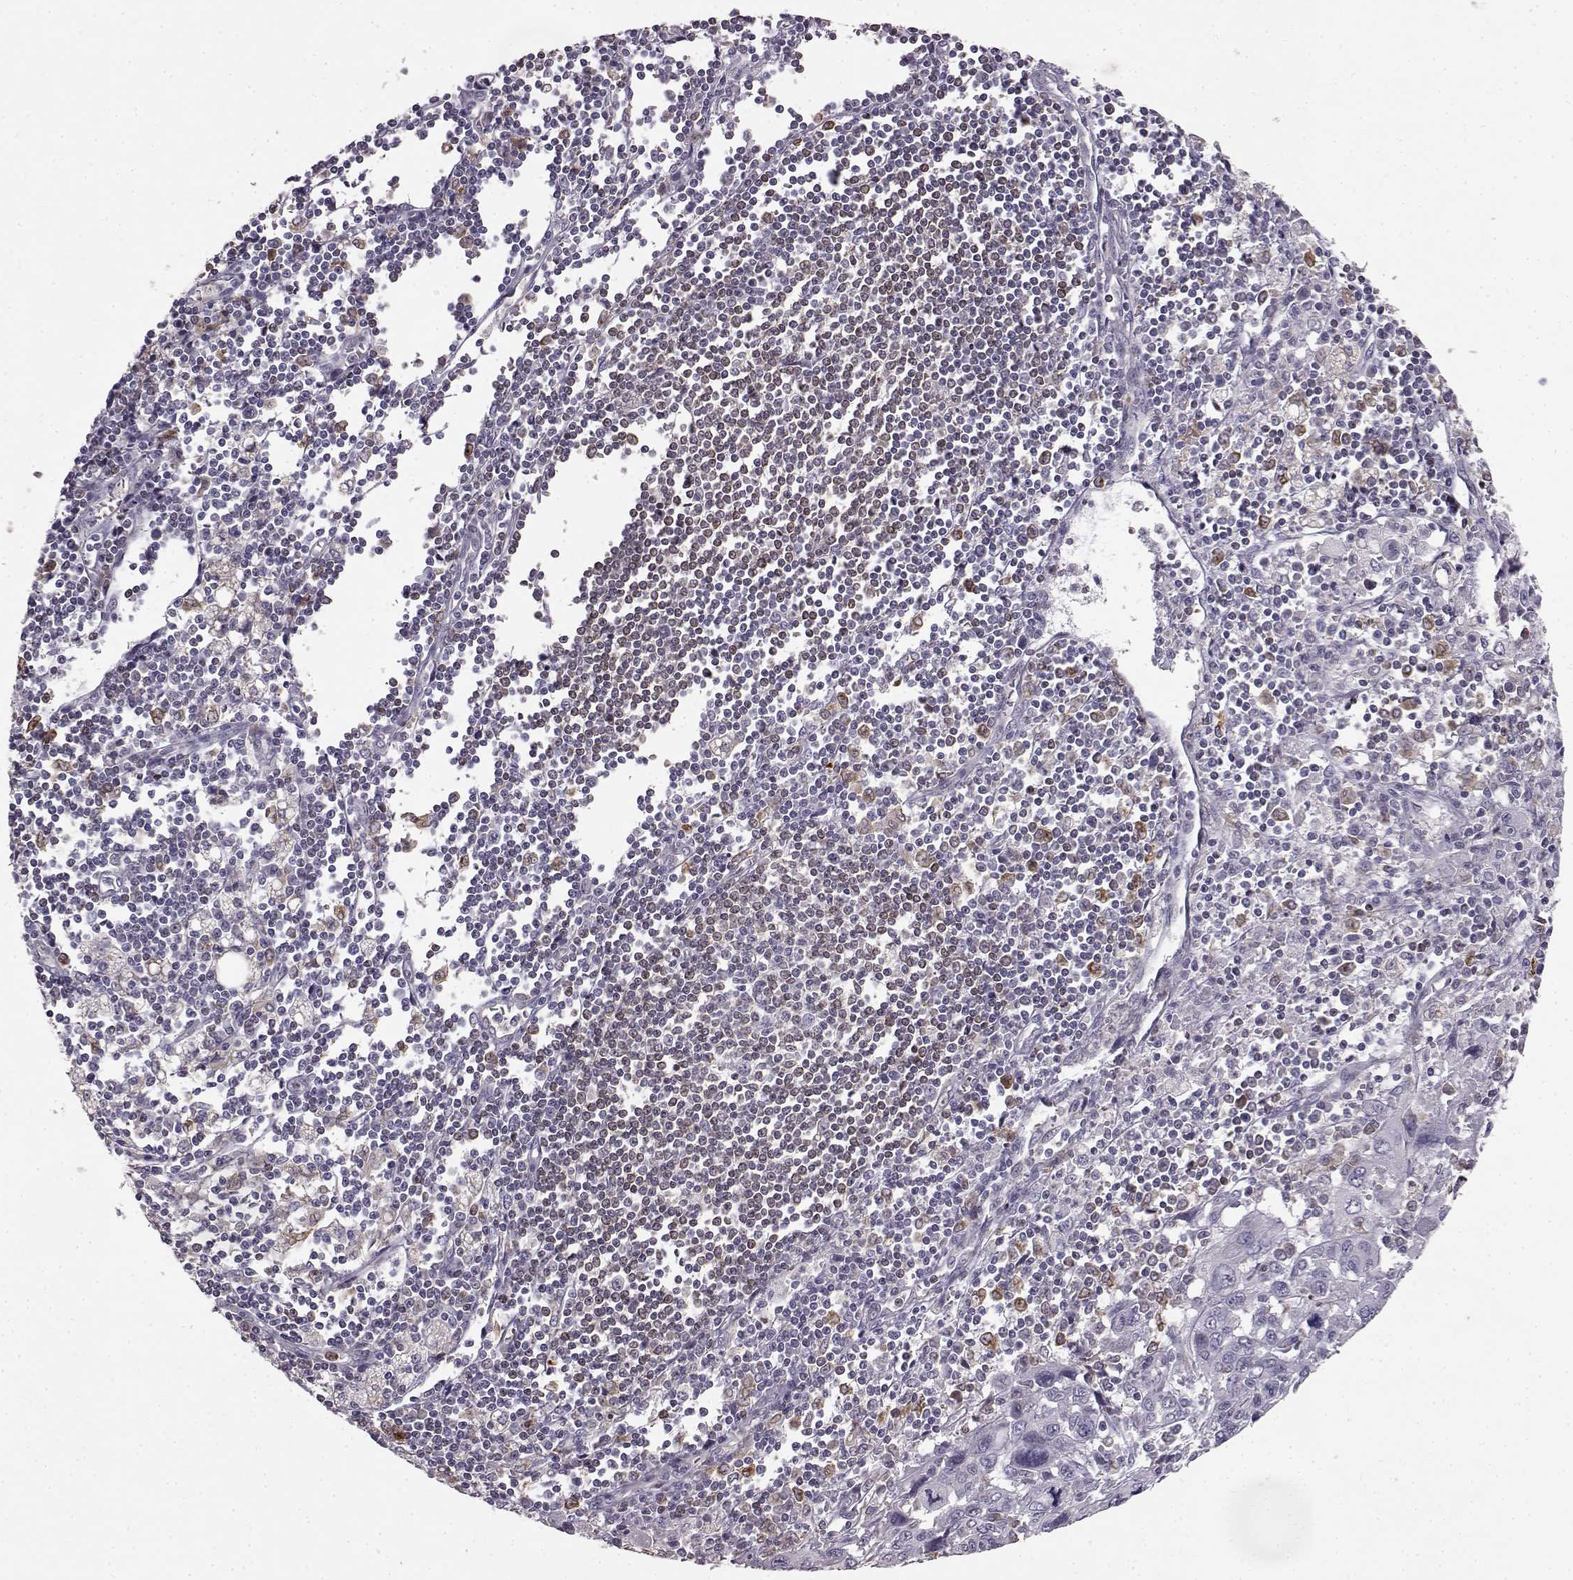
{"staining": {"intensity": "negative", "quantity": "none", "location": "none"}, "tissue": "pancreatic cancer", "cell_type": "Tumor cells", "image_type": "cancer", "snomed": [{"axis": "morphology", "description": "Adenocarcinoma, NOS"}, {"axis": "topography", "description": "Pancreas"}], "caption": "The micrograph shows no significant staining in tumor cells of pancreatic cancer (adenocarcinoma). Brightfield microscopy of IHC stained with DAB (brown) and hematoxylin (blue), captured at high magnification.", "gene": "SPAG17", "patient": {"sex": "male", "age": 47}}